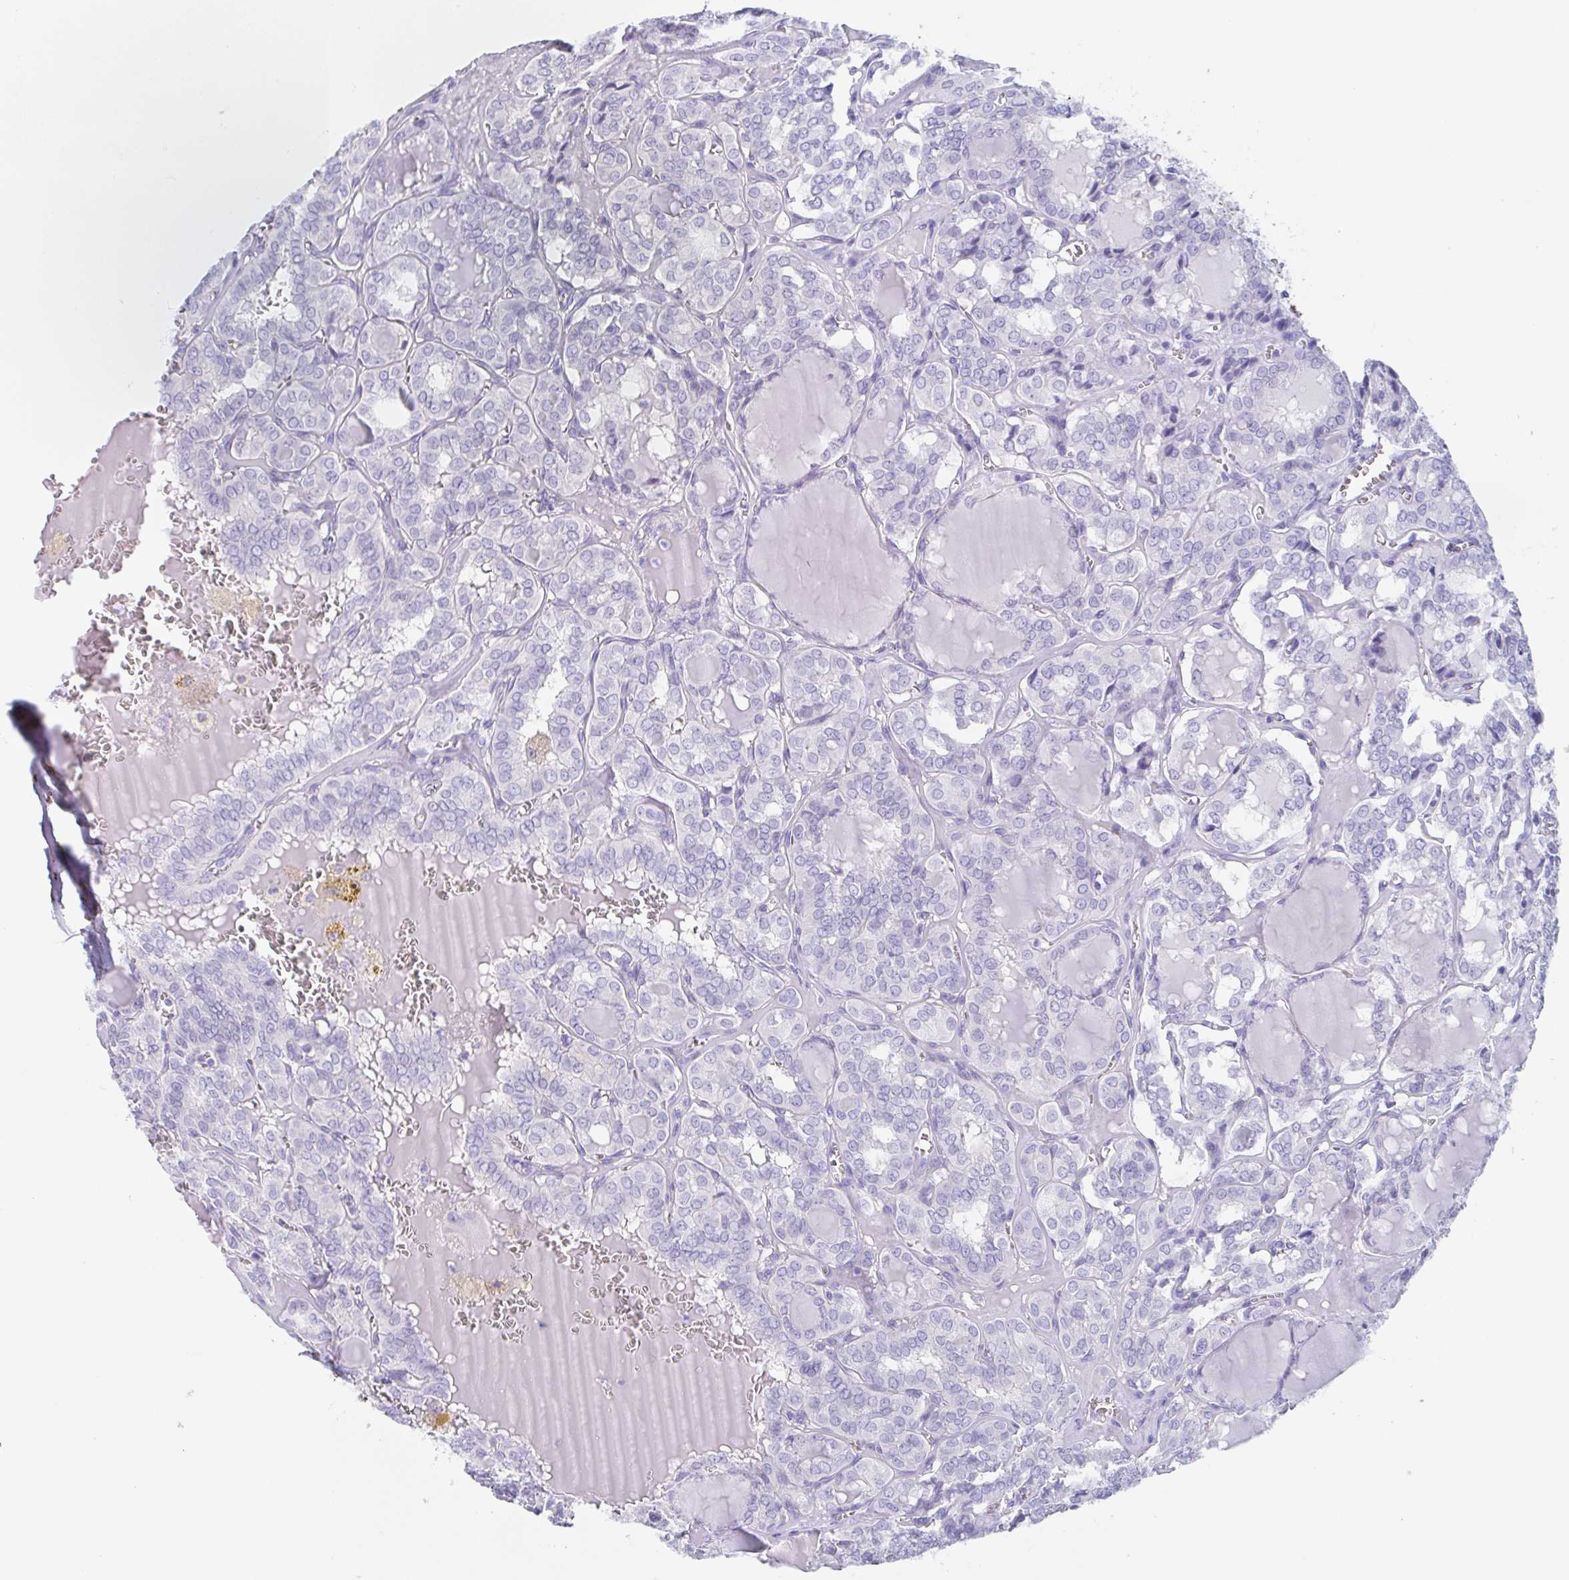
{"staining": {"intensity": "negative", "quantity": "none", "location": "none"}, "tissue": "thyroid cancer", "cell_type": "Tumor cells", "image_type": "cancer", "snomed": [{"axis": "morphology", "description": "Papillary adenocarcinoma, NOS"}, {"axis": "topography", "description": "Thyroid gland"}], "caption": "This is a micrograph of IHC staining of thyroid cancer, which shows no staining in tumor cells. Brightfield microscopy of immunohistochemistry stained with DAB (3,3'-diaminobenzidine) (brown) and hematoxylin (blue), captured at high magnification.", "gene": "TAGLN3", "patient": {"sex": "female", "age": 41}}